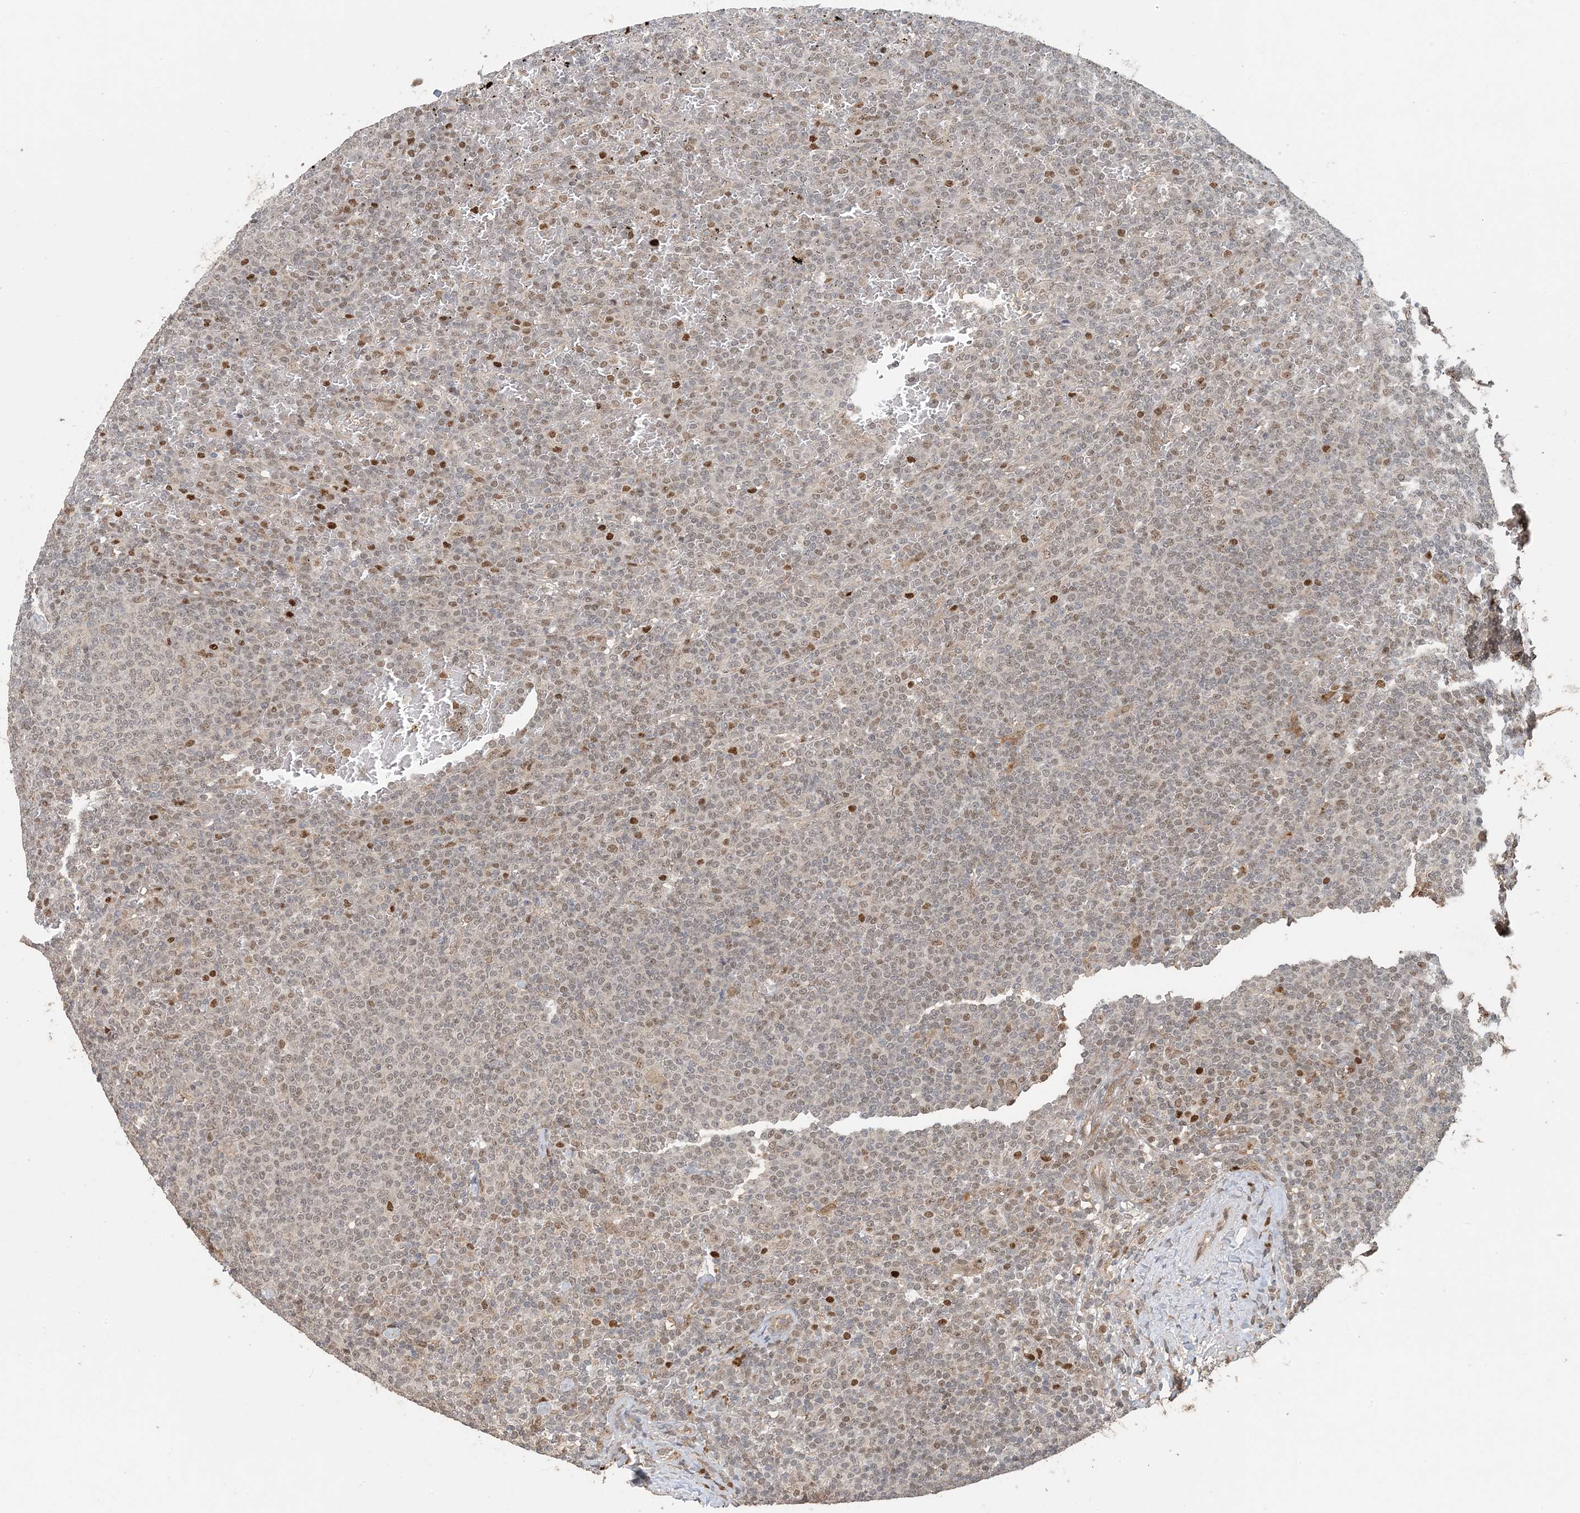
{"staining": {"intensity": "moderate", "quantity": "25%-75%", "location": "nuclear"}, "tissue": "lymphoma", "cell_type": "Tumor cells", "image_type": "cancer", "snomed": [{"axis": "morphology", "description": "Malignant lymphoma, non-Hodgkin's type, Low grade"}, {"axis": "topography", "description": "Spleen"}], "caption": "Malignant lymphoma, non-Hodgkin's type (low-grade) stained with immunohistochemistry (IHC) shows moderate nuclear expression in about 25%-75% of tumor cells.", "gene": "ATP13A2", "patient": {"sex": "female", "age": 77}}